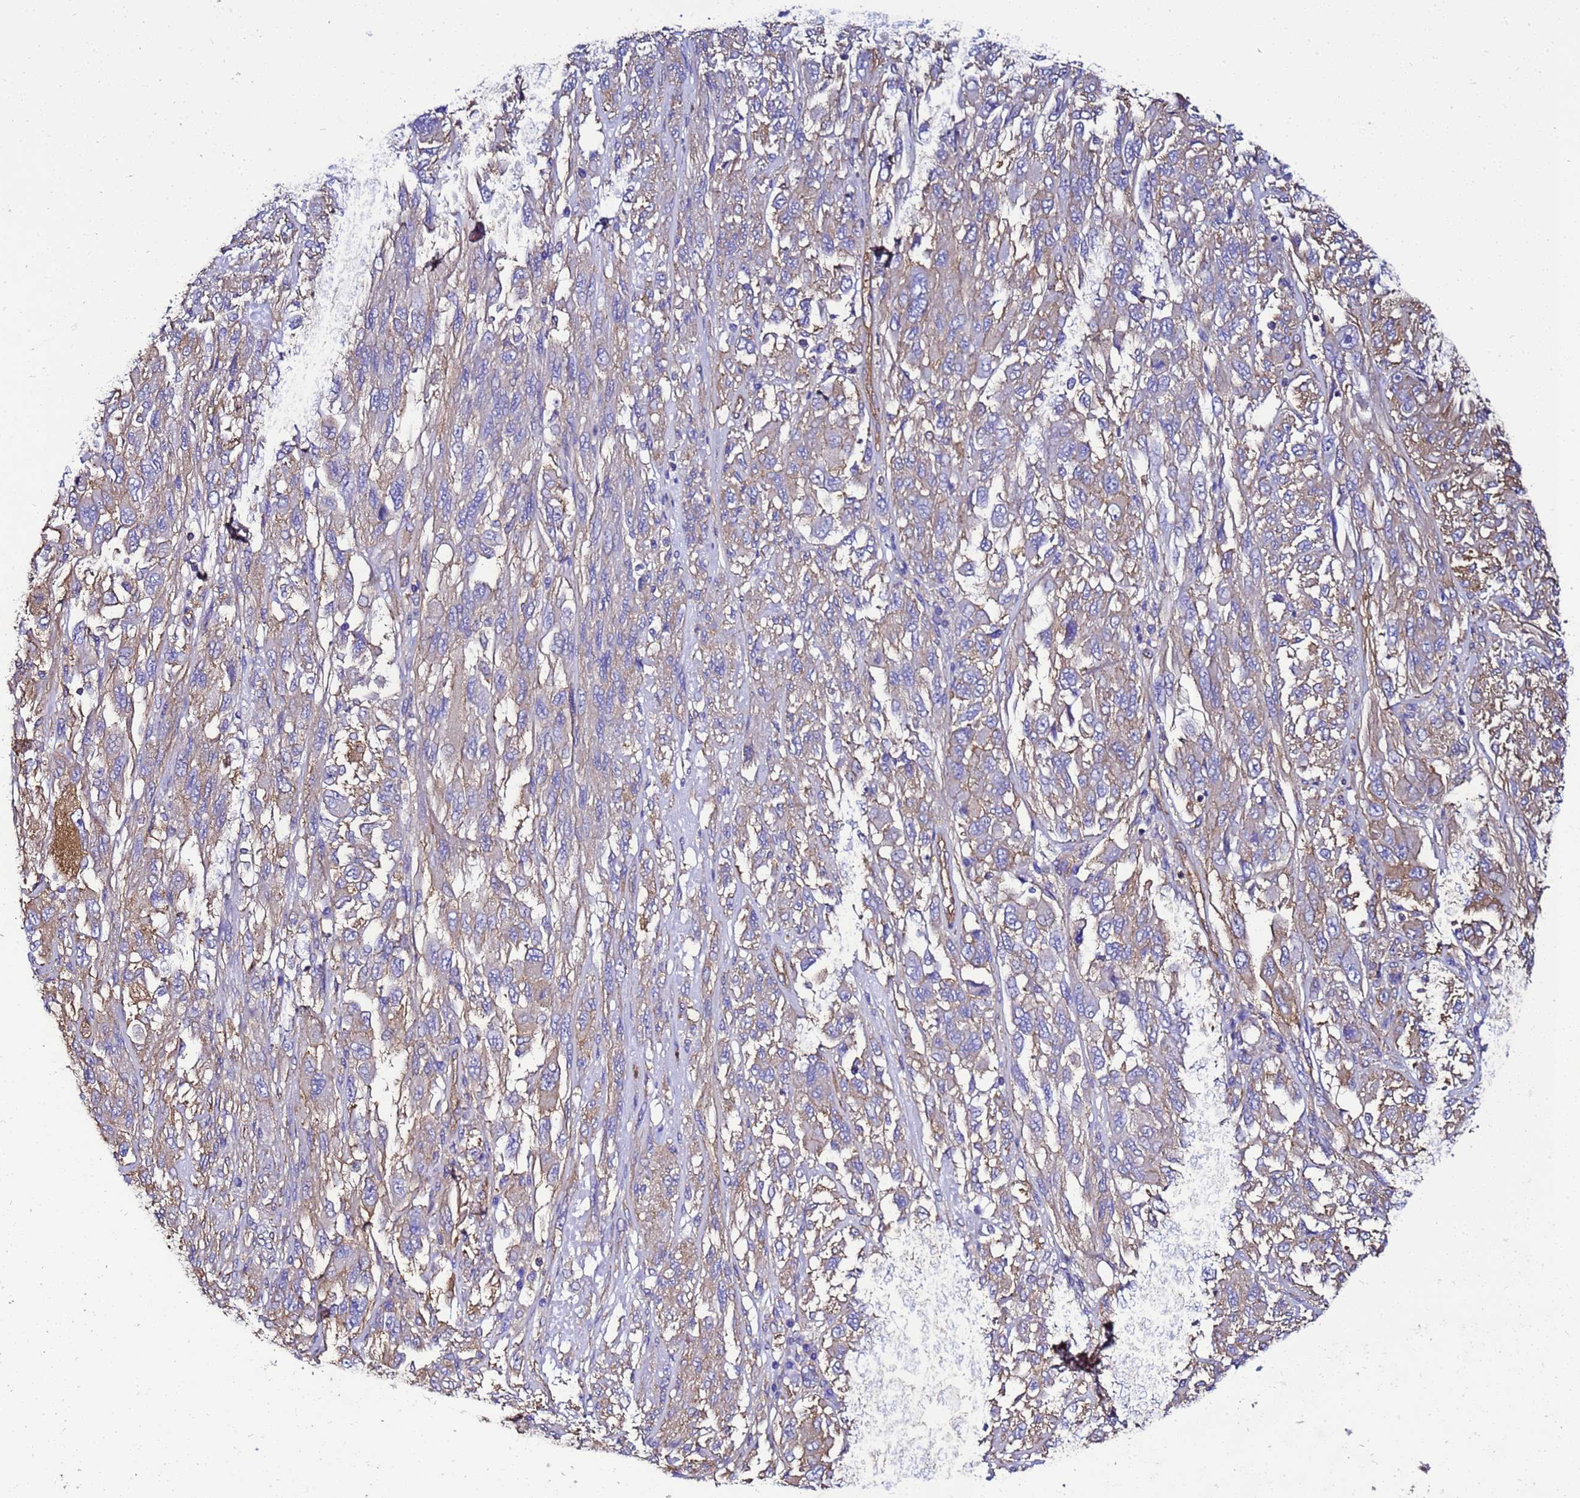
{"staining": {"intensity": "weak", "quantity": "25%-75%", "location": "cytoplasmic/membranous"}, "tissue": "melanoma", "cell_type": "Tumor cells", "image_type": "cancer", "snomed": [{"axis": "morphology", "description": "Malignant melanoma, NOS"}, {"axis": "topography", "description": "Skin"}], "caption": "Malignant melanoma stained with a brown dye displays weak cytoplasmic/membranous positive staining in about 25%-75% of tumor cells.", "gene": "MYL12A", "patient": {"sex": "female", "age": 91}}